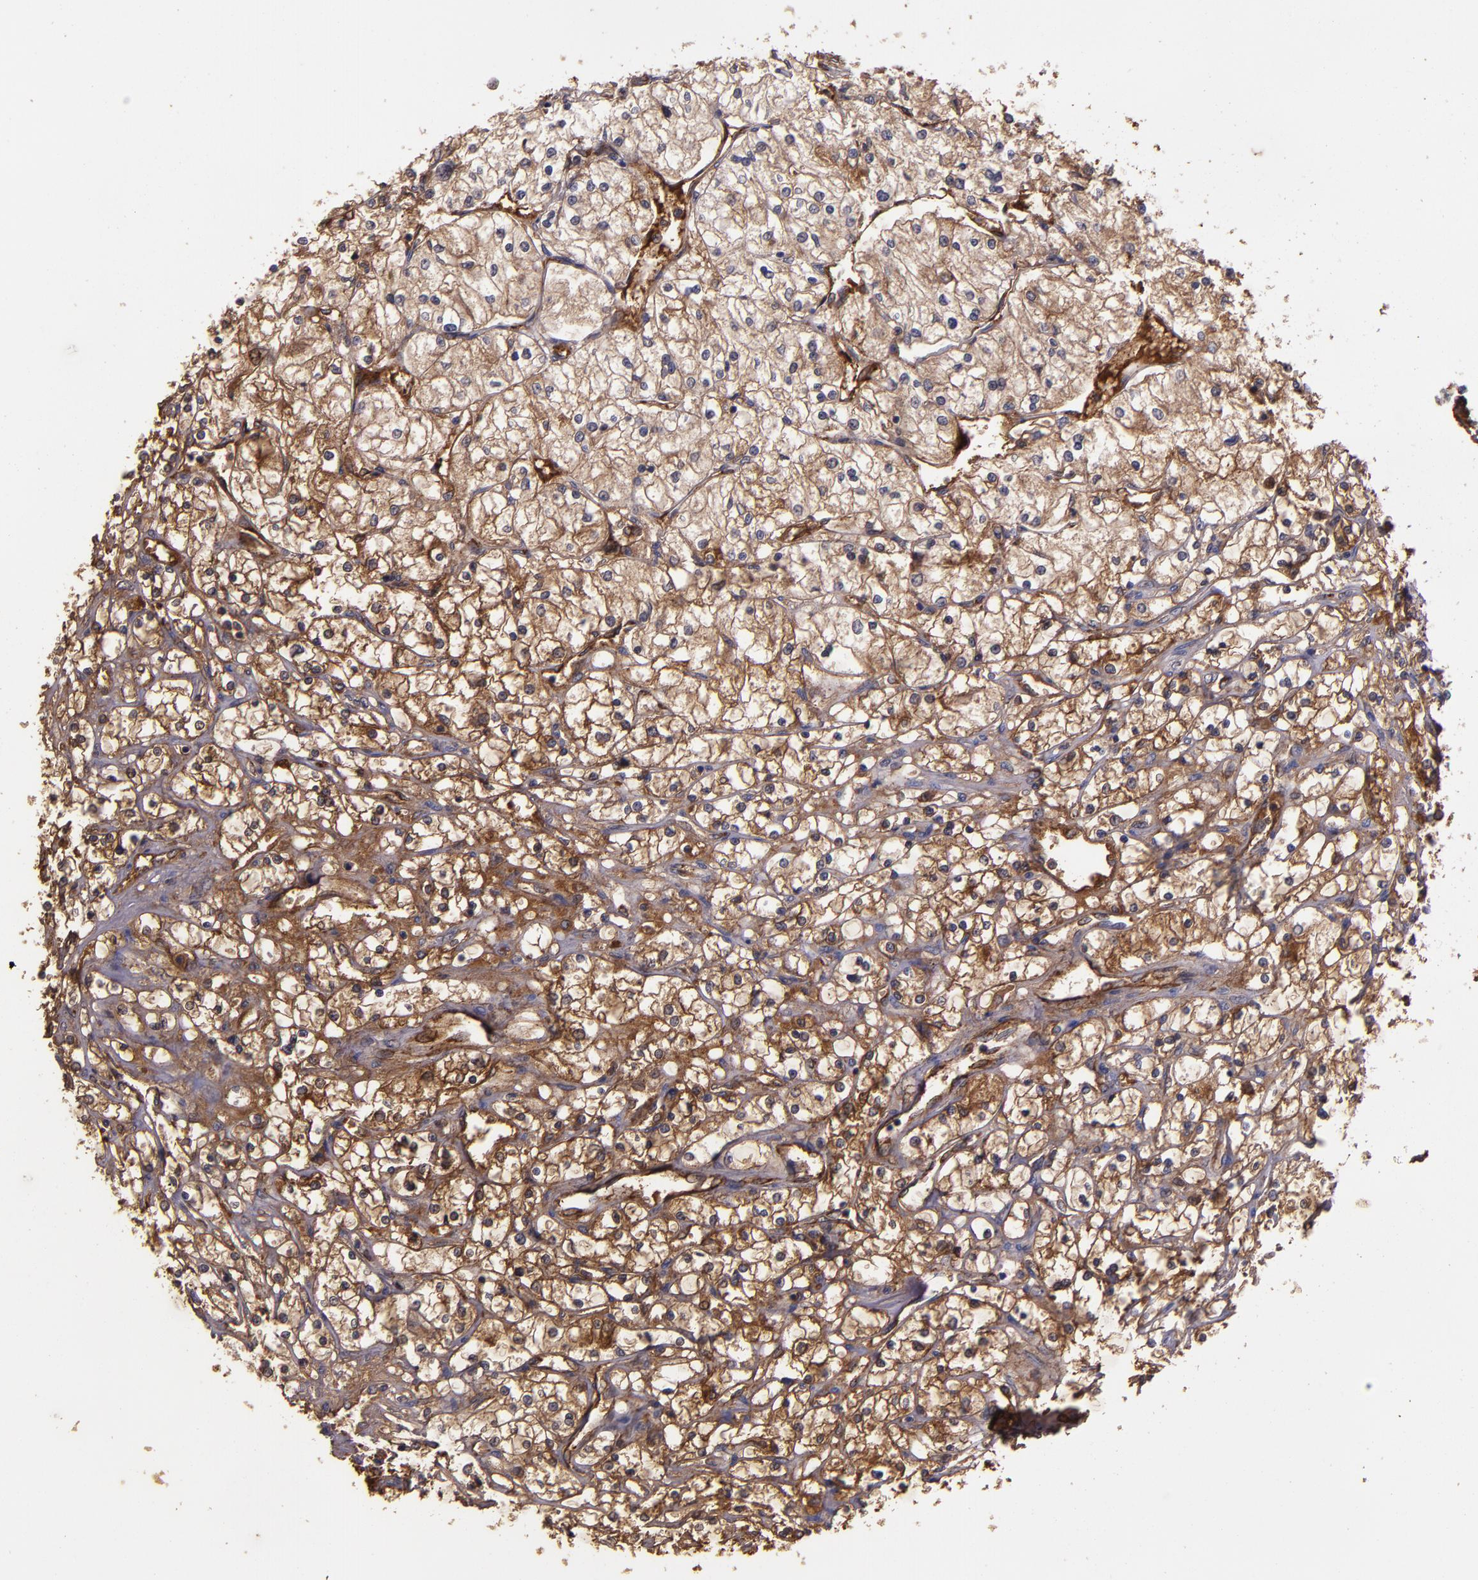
{"staining": {"intensity": "moderate", "quantity": ">75%", "location": "cytoplasmic/membranous"}, "tissue": "renal cancer", "cell_type": "Tumor cells", "image_type": "cancer", "snomed": [{"axis": "morphology", "description": "Adenocarcinoma, NOS"}, {"axis": "topography", "description": "Kidney"}], "caption": "There is medium levels of moderate cytoplasmic/membranous expression in tumor cells of renal adenocarcinoma, as demonstrated by immunohistochemical staining (brown color).", "gene": "A2M", "patient": {"sex": "male", "age": 61}}